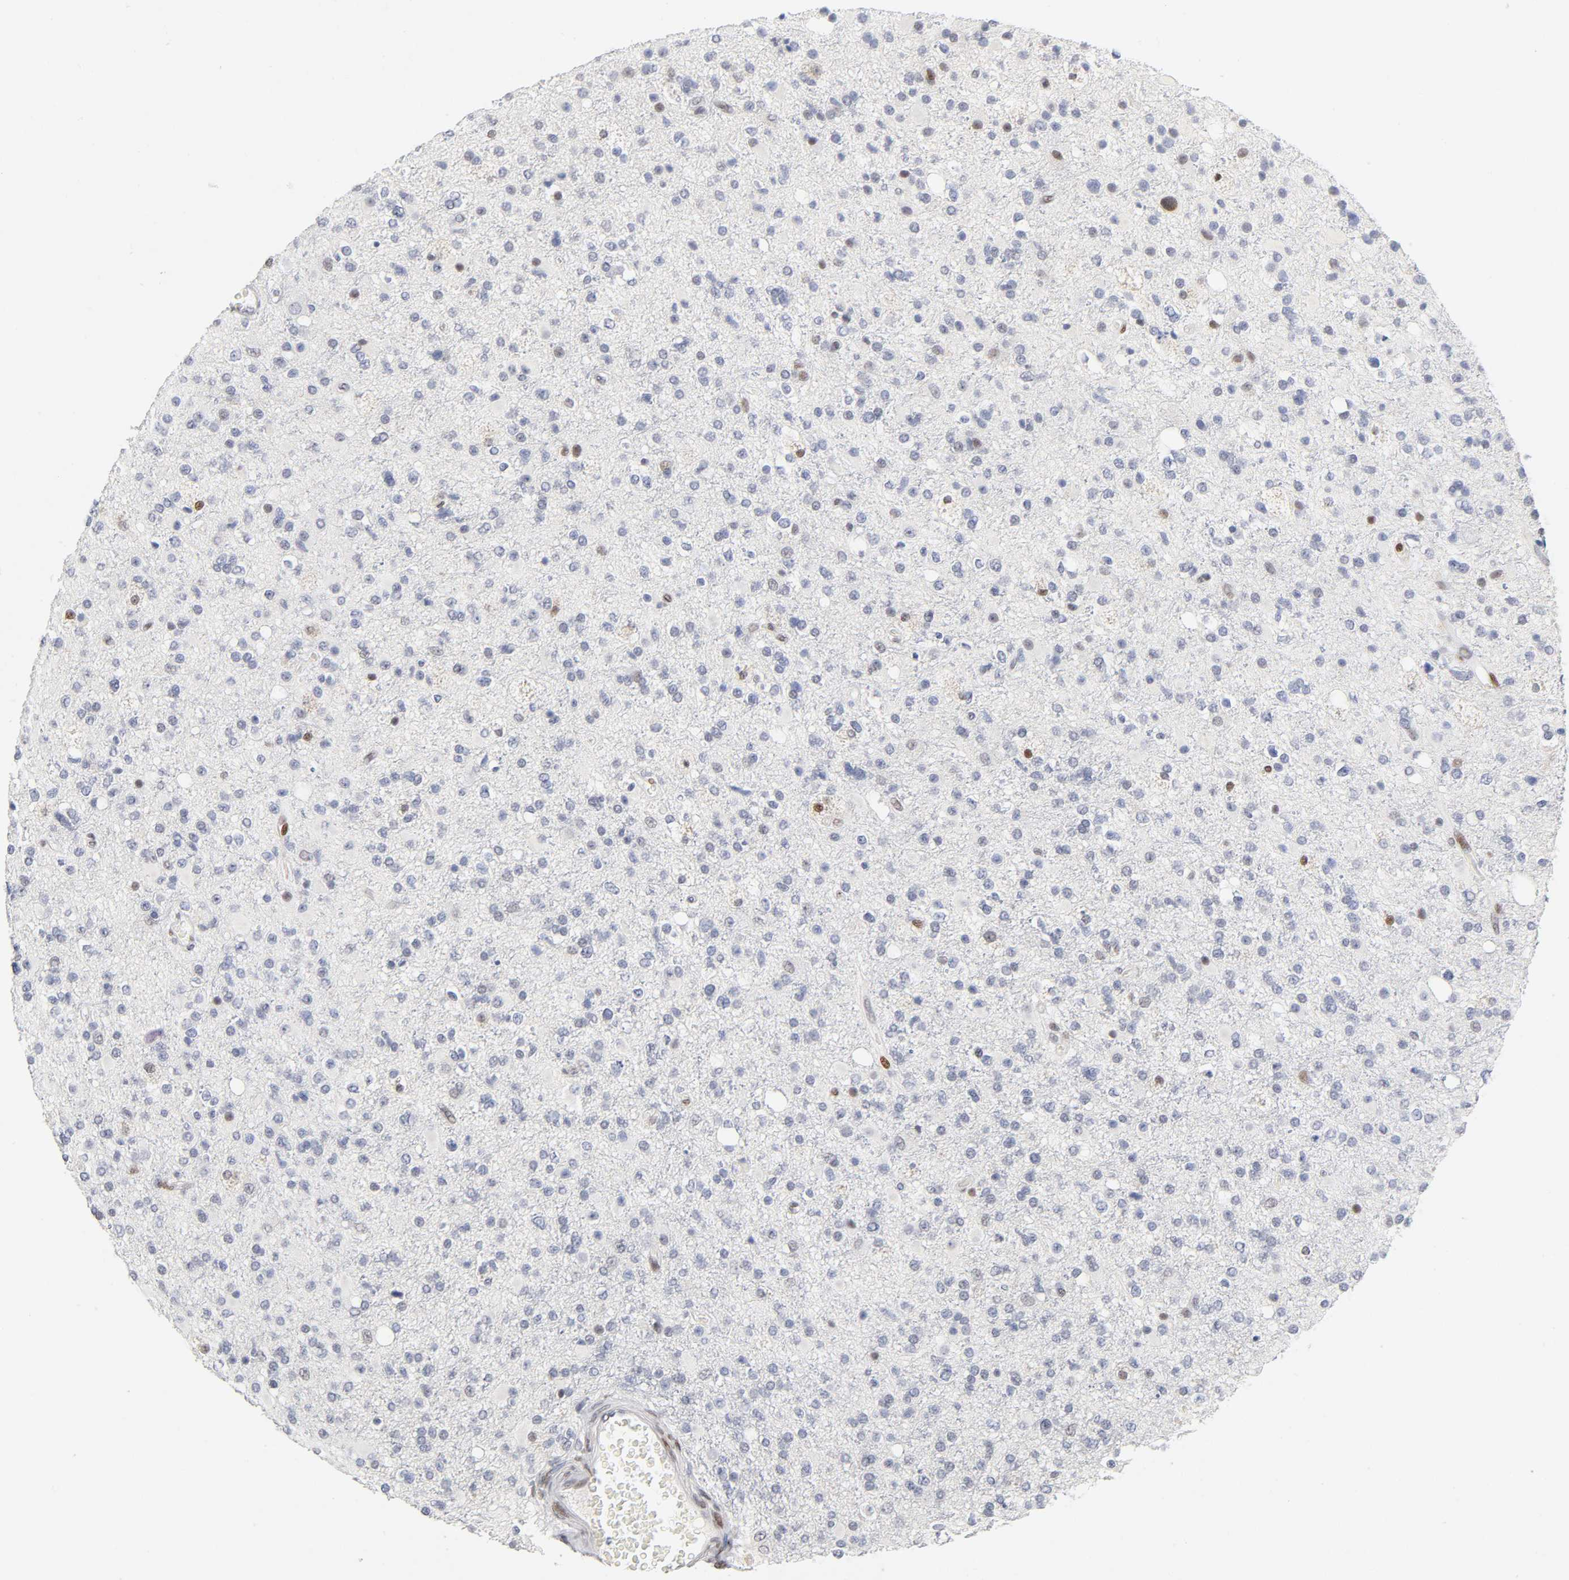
{"staining": {"intensity": "moderate", "quantity": "<25%", "location": "nuclear"}, "tissue": "glioma", "cell_type": "Tumor cells", "image_type": "cancer", "snomed": [{"axis": "morphology", "description": "Glioma, malignant, High grade"}, {"axis": "topography", "description": "Brain"}], "caption": "The image shows immunohistochemical staining of glioma. There is moderate nuclear staining is present in approximately <25% of tumor cells. Using DAB (brown) and hematoxylin (blue) stains, captured at high magnification using brightfield microscopy.", "gene": "SP3", "patient": {"sex": "male", "age": 33}}